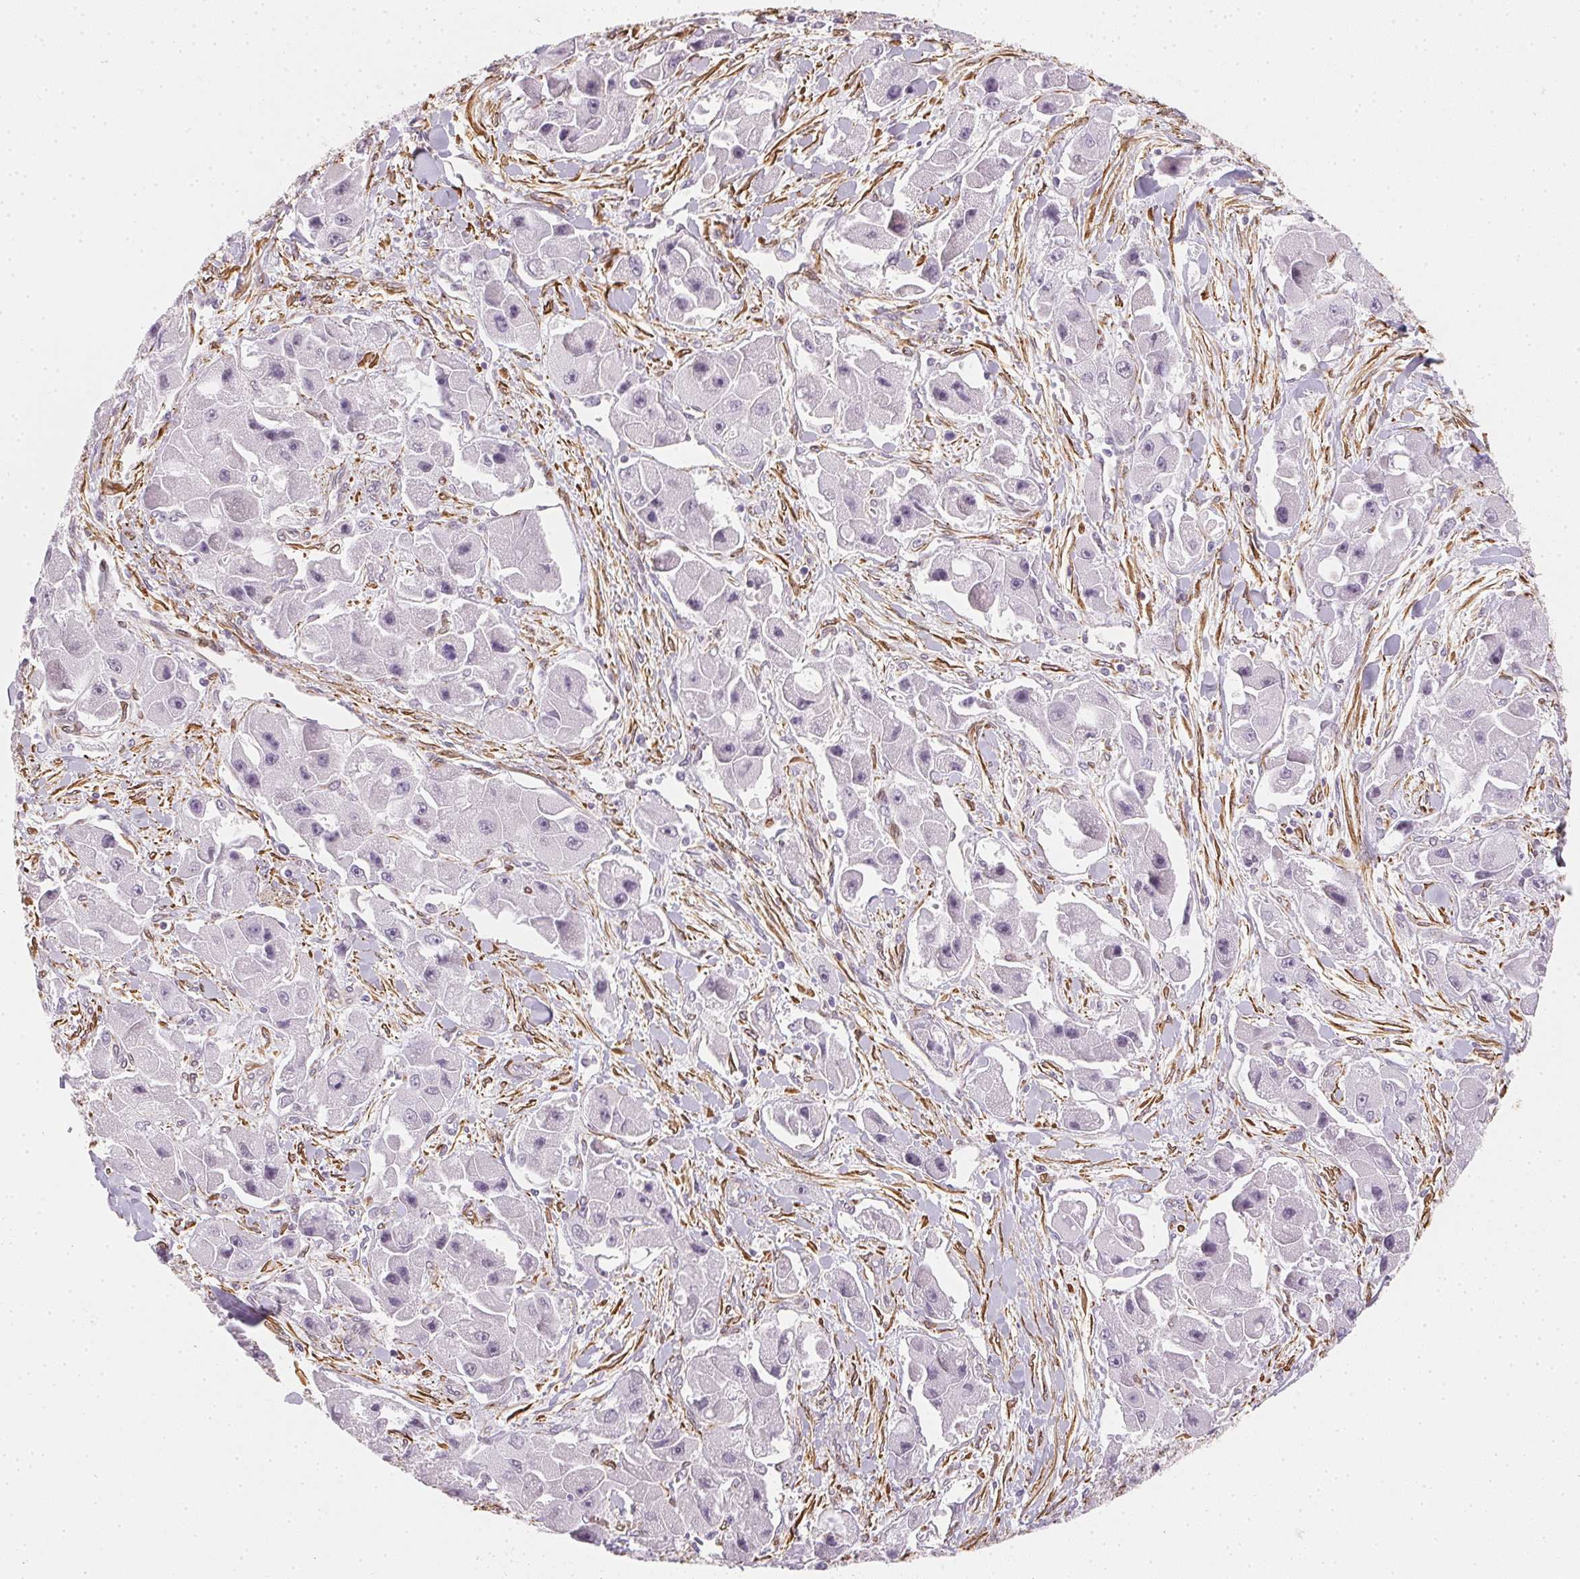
{"staining": {"intensity": "negative", "quantity": "none", "location": "none"}, "tissue": "liver cancer", "cell_type": "Tumor cells", "image_type": "cancer", "snomed": [{"axis": "morphology", "description": "Carcinoma, Hepatocellular, NOS"}, {"axis": "topography", "description": "Liver"}], "caption": "Micrograph shows no significant protein positivity in tumor cells of liver hepatocellular carcinoma. (DAB (3,3'-diaminobenzidine) immunohistochemistry visualized using brightfield microscopy, high magnification).", "gene": "RSBN1", "patient": {"sex": "male", "age": 24}}